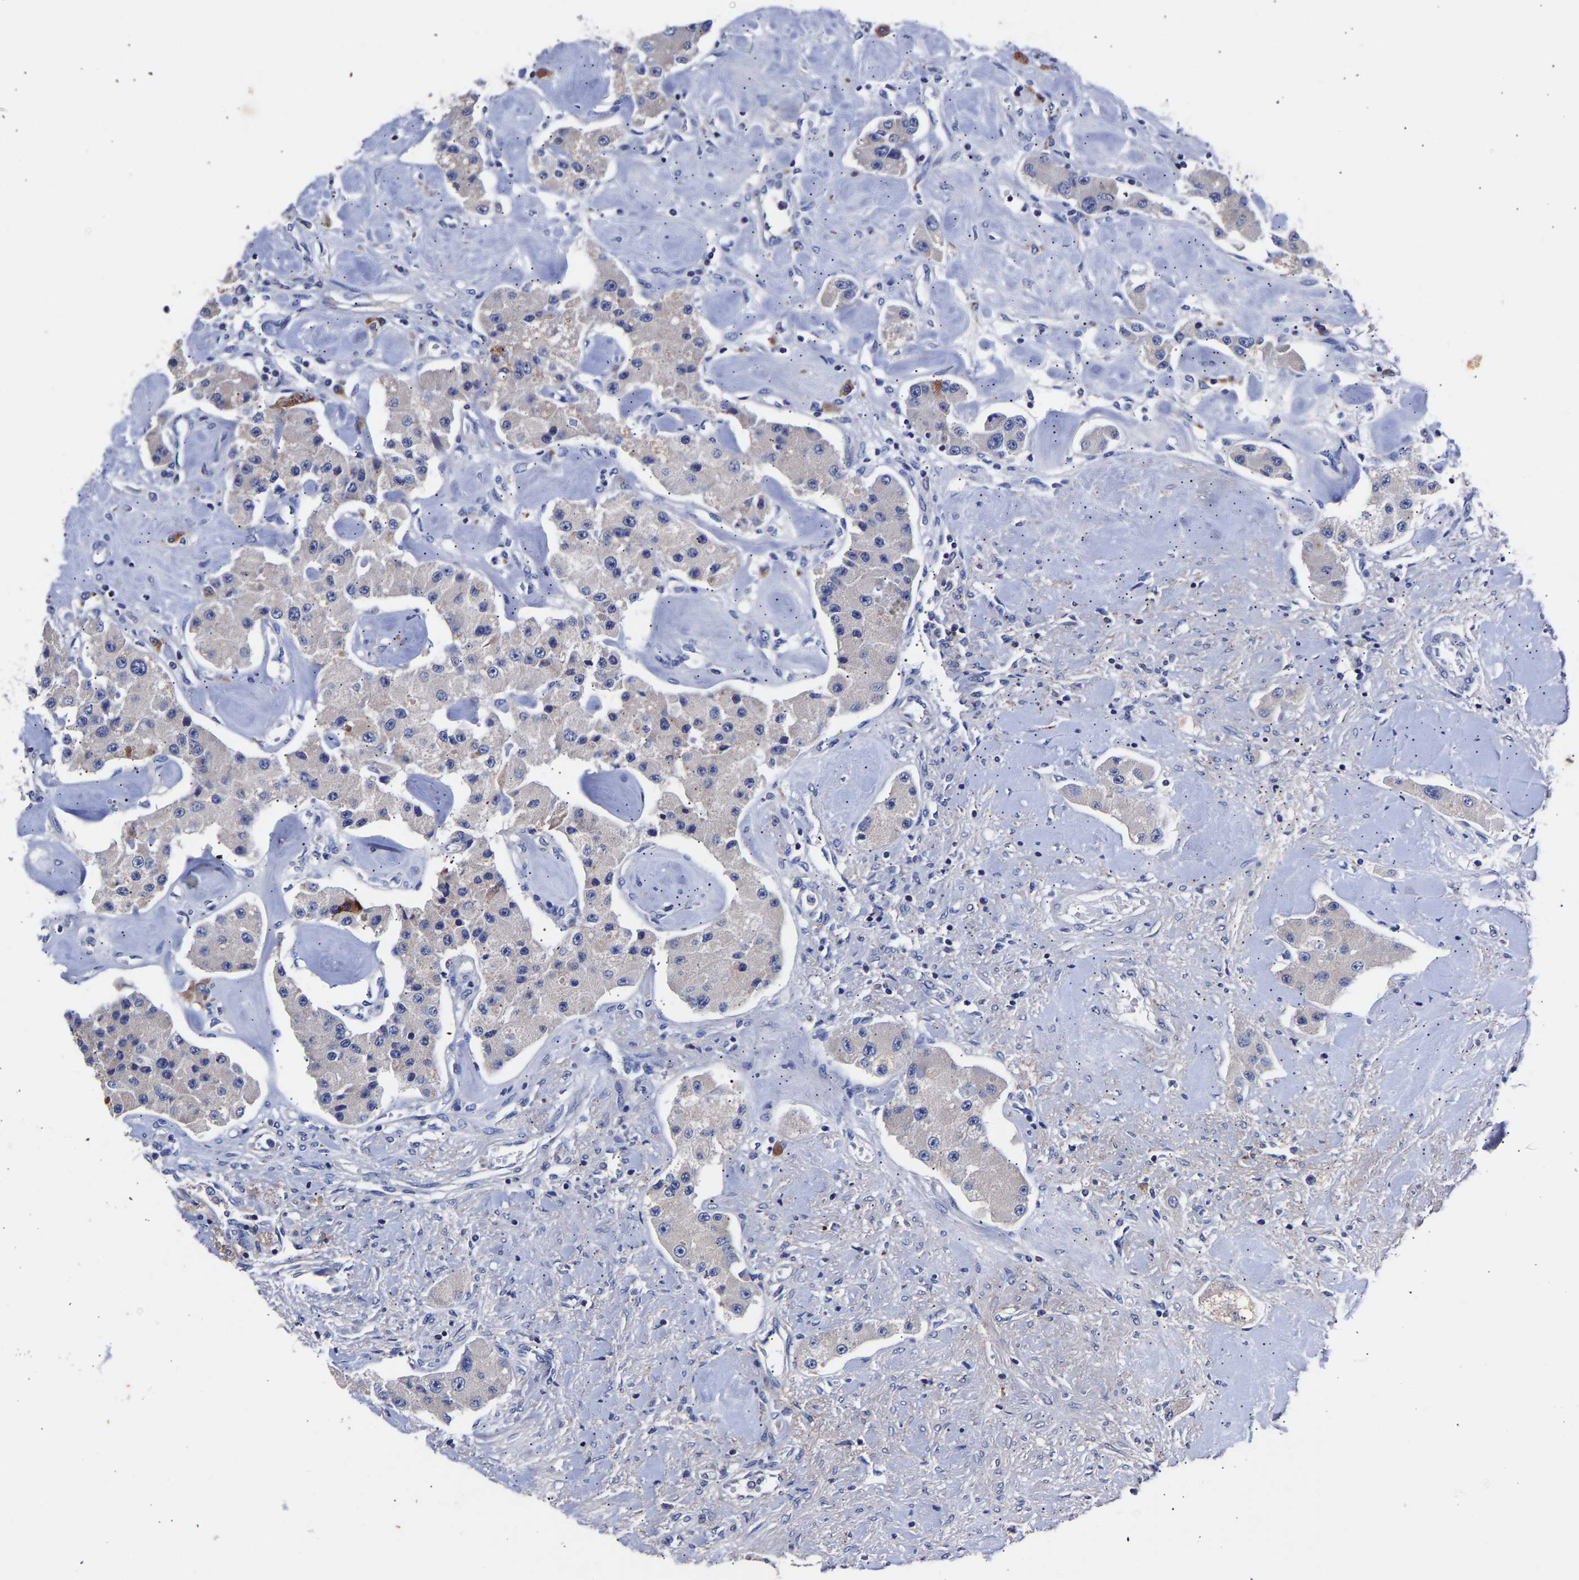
{"staining": {"intensity": "negative", "quantity": "none", "location": "none"}, "tissue": "carcinoid", "cell_type": "Tumor cells", "image_type": "cancer", "snomed": [{"axis": "morphology", "description": "Carcinoid, malignant, NOS"}, {"axis": "topography", "description": "Pancreas"}], "caption": "Tumor cells are negative for protein expression in human carcinoid.", "gene": "SEM1", "patient": {"sex": "male", "age": 41}}